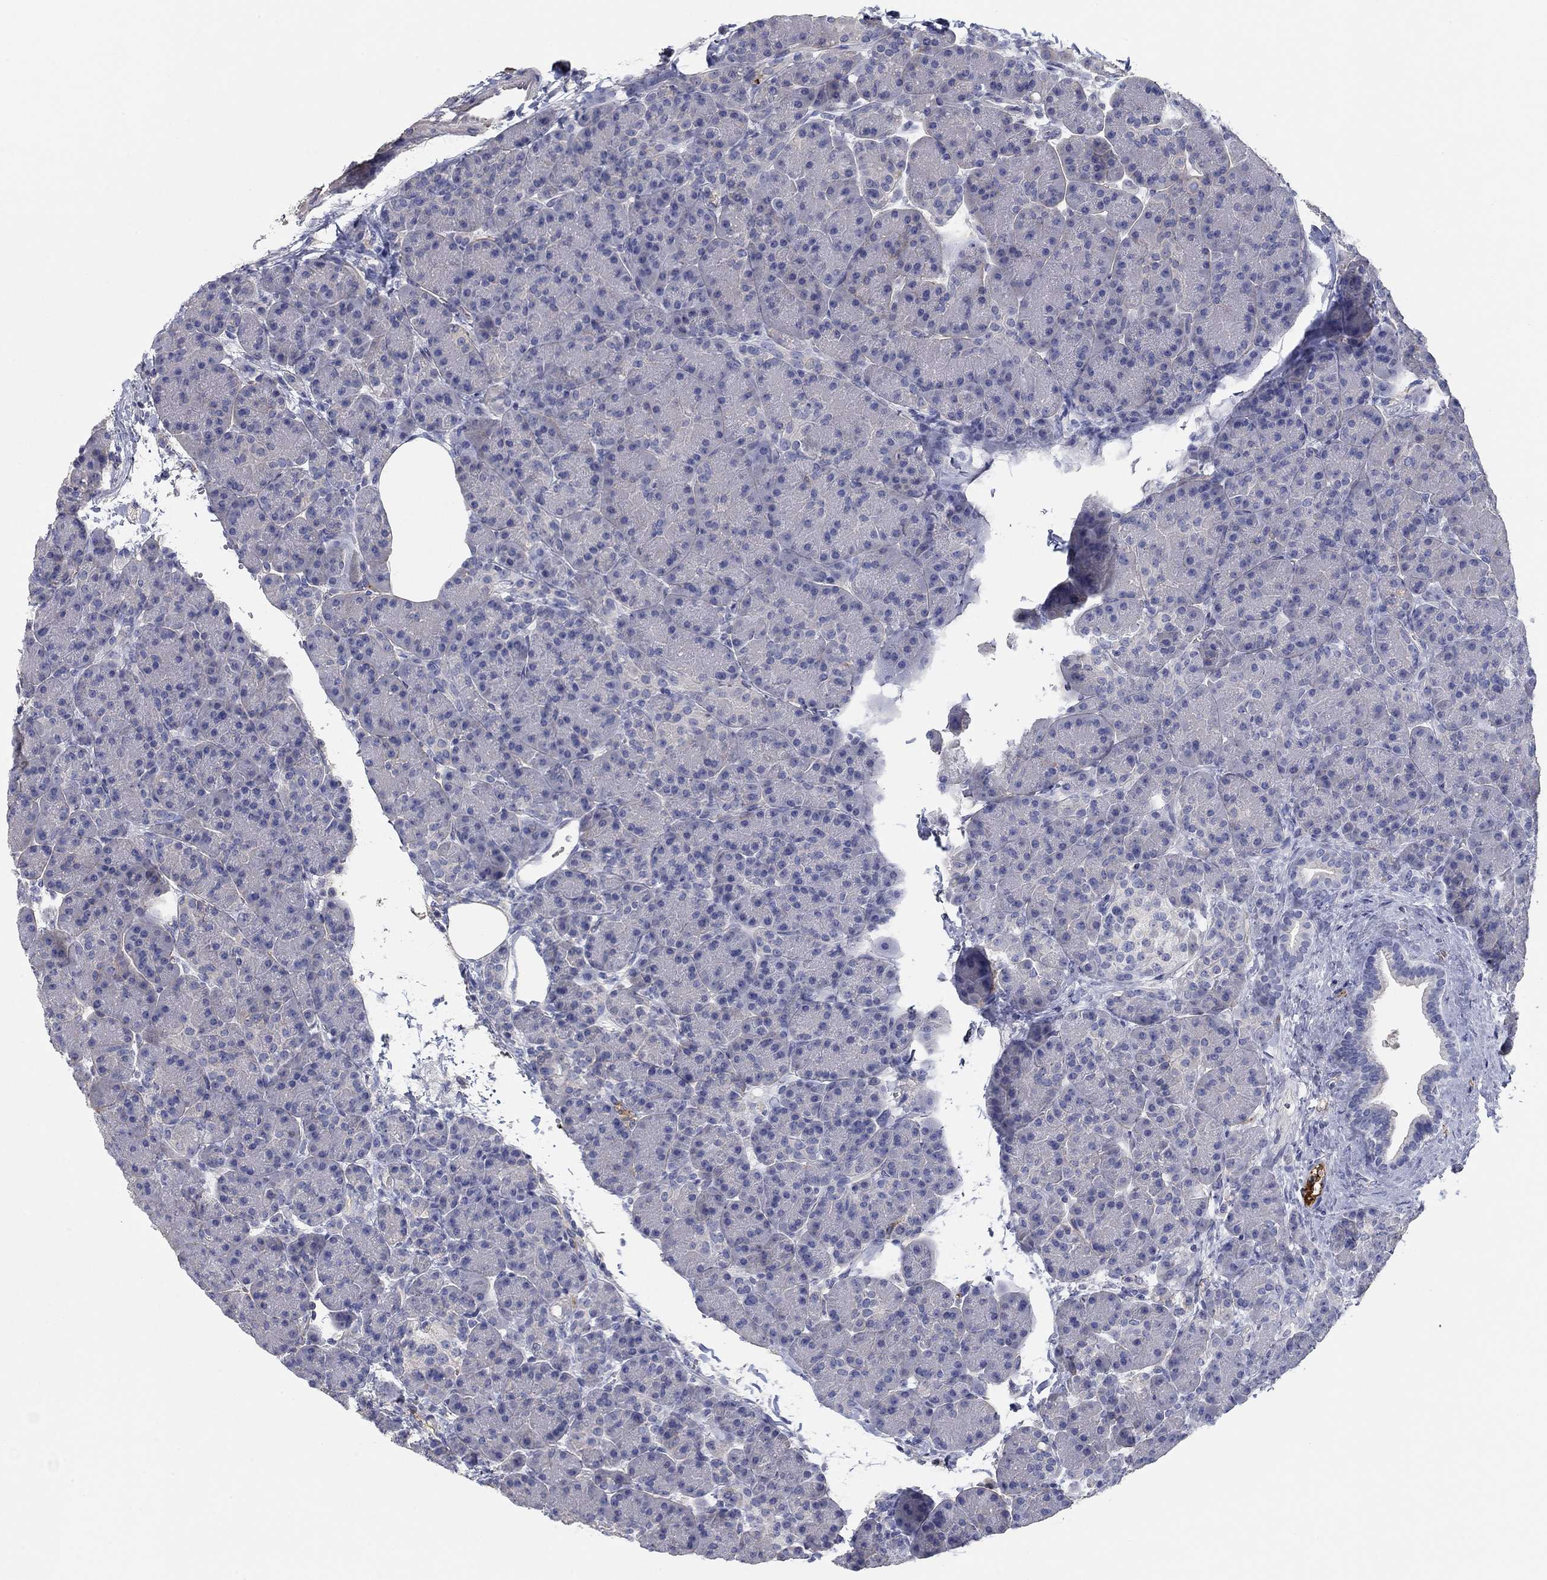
{"staining": {"intensity": "negative", "quantity": "none", "location": "none"}, "tissue": "pancreas", "cell_type": "Exocrine glandular cells", "image_type": "normal", "snomed": [{"axis": "morphology", "description": "Normal tissue, NOS"}, {"axis": "topography", "description": "Pancreas"}], "caption": "Immunohistochemical staining of normal human pancreas demonstrates no significant positivity in exocrine glandular cells. Brightfield microscopy of immunohistochemistry (IHC) stained with DAB (3,3'-diaminobenzidine) (brown) and hematoxylin (blue), captured at high magnification.", "gene": "APOC3", "patient": {"sex": "female", "age": 63}}